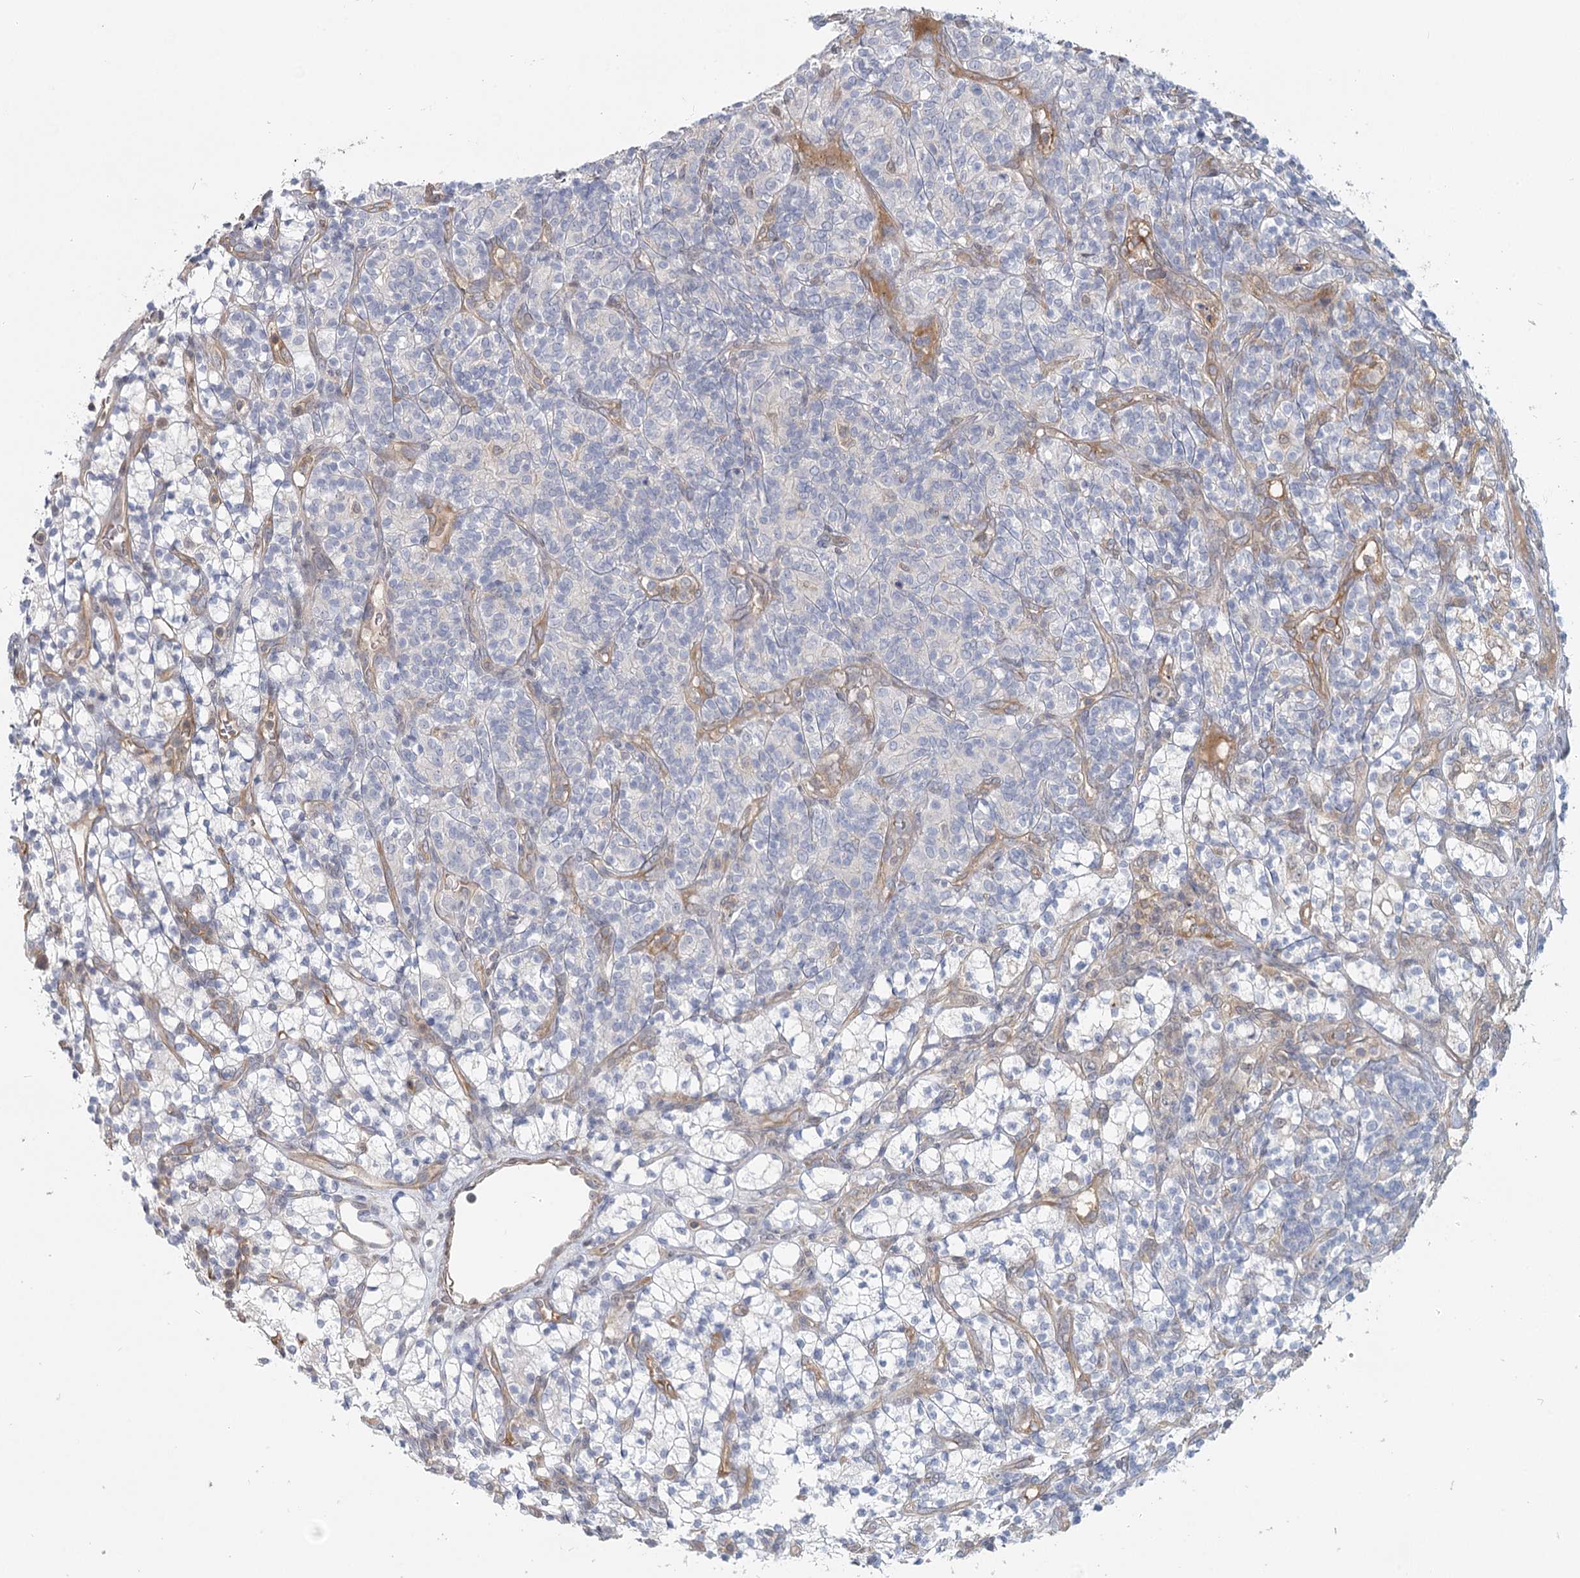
{"staining": {"intensity": "negative", "quantity": "none", "location": "none"}, "tissue": "renal cancer", "cell_type": "Tumor cells", "image_type": "cancer", "snomed": [{"axis": "morphology", "description": "Adenocarcinoma, NOS"}, {"axis": "topography", "description": "Kidney"}], "caption": "DAB (3,3'-diaminobenzidine) immunohistochemical staining of human adenocarcinoma (renal) demonstrates no significant expression in tumor cells. Brightfield microscopy of IHC stained with DAB (brown) and hematoxylin (blue), captured at high magnification.", "gene": "USP11", "patient": {"sex": "male", "age": 77}}